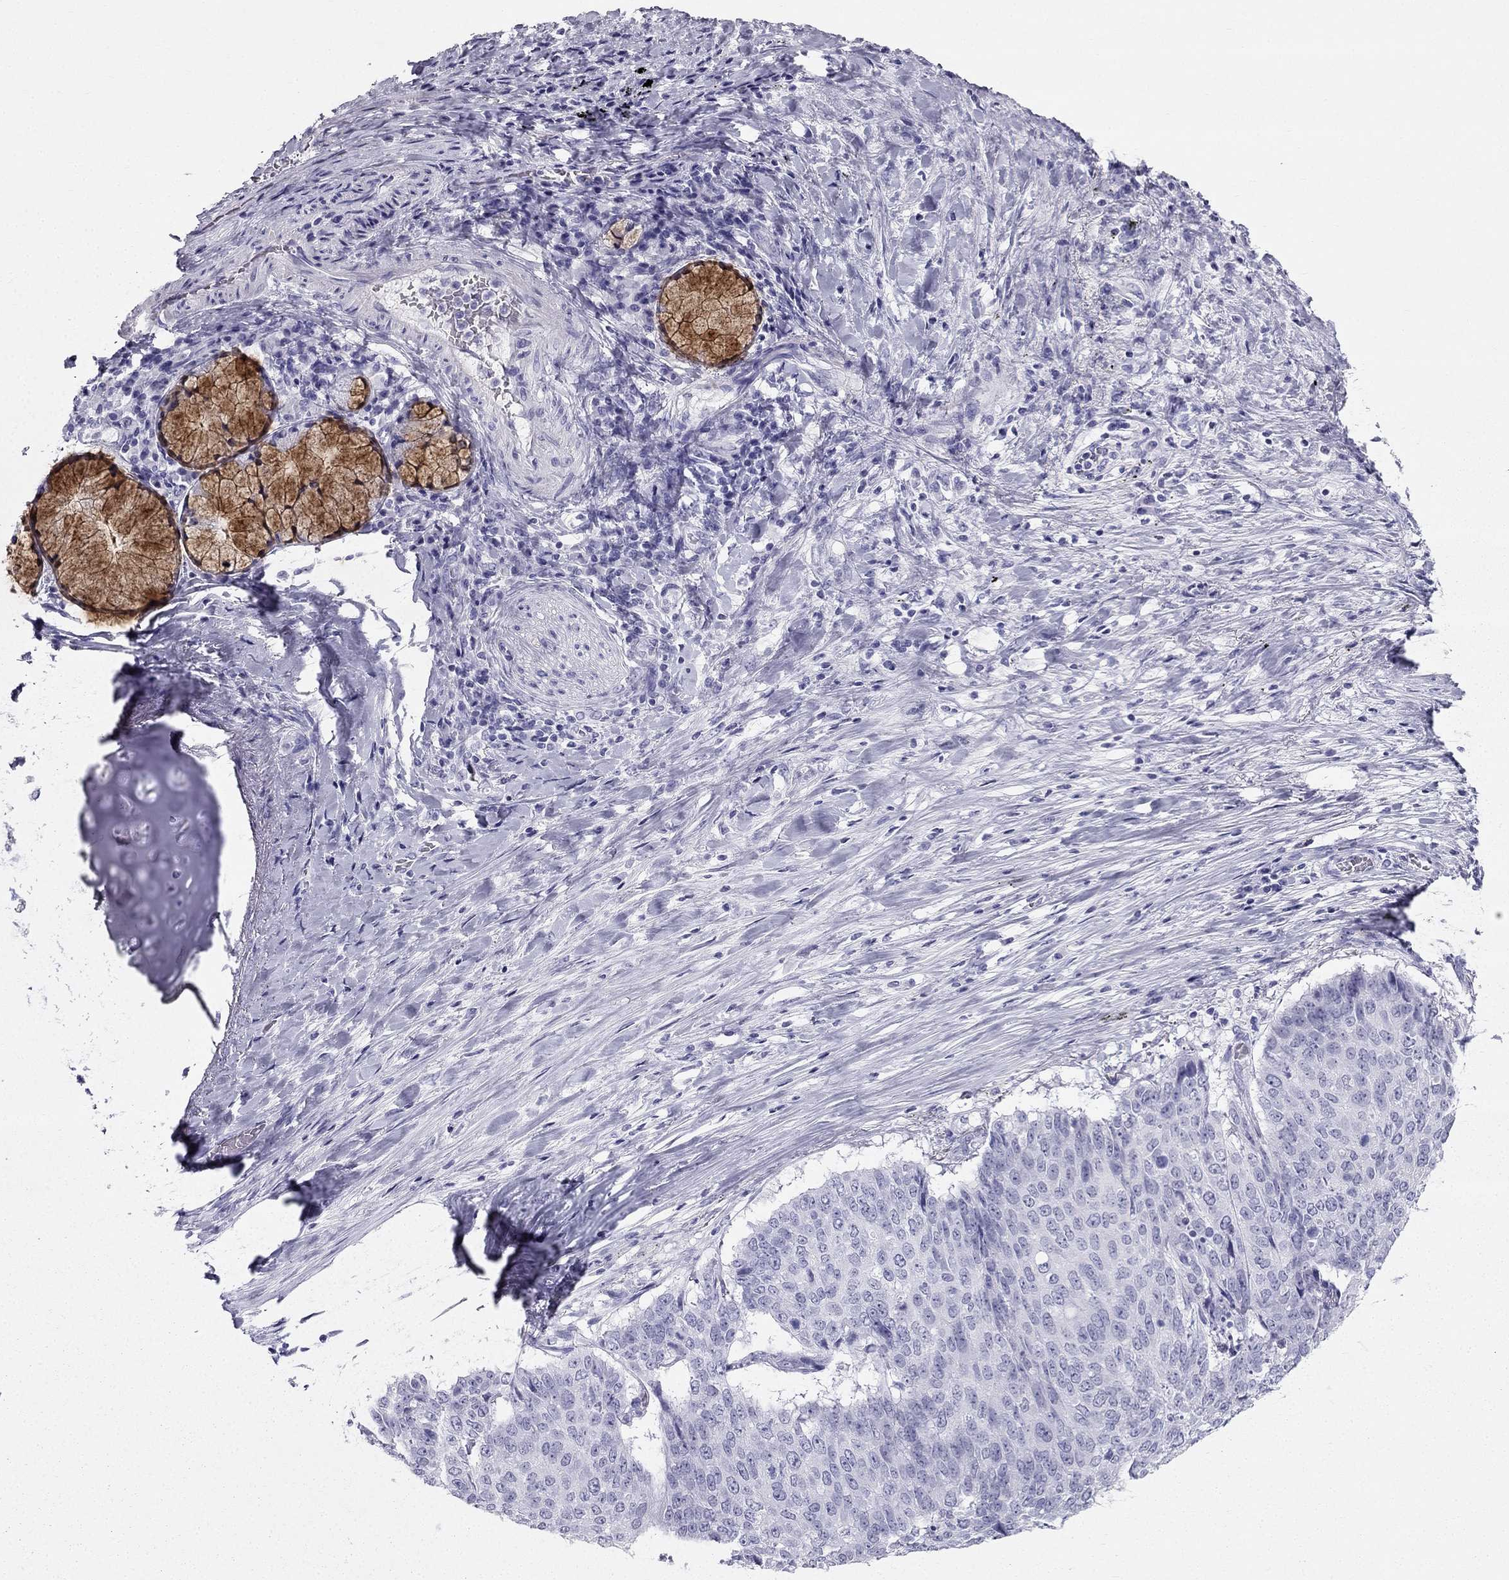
{"staining": {"intensity": "negative", "quantity": "none", "location": "none"}, "tissue": "lung cancer", "cell_type": "Tumor cells", "image_type": "cancer", "snomed": [{"axis": "morphology", "description": "Normal tissue, NOS"}, {"axis": "morphology", "description": "Squamous cell carcinoma, NOS"}, {"axis": "topography", "description": "Bronchus"}, {"axis": "topography", "description": "Lung"}], "caption": "DAB immunohistochemical staining of human lung cancer (squamous cell carcinoma) displays no significant staining in tumor cells.", "gene": "TFF3", "patient": {"sex": "male", "age": 64}}